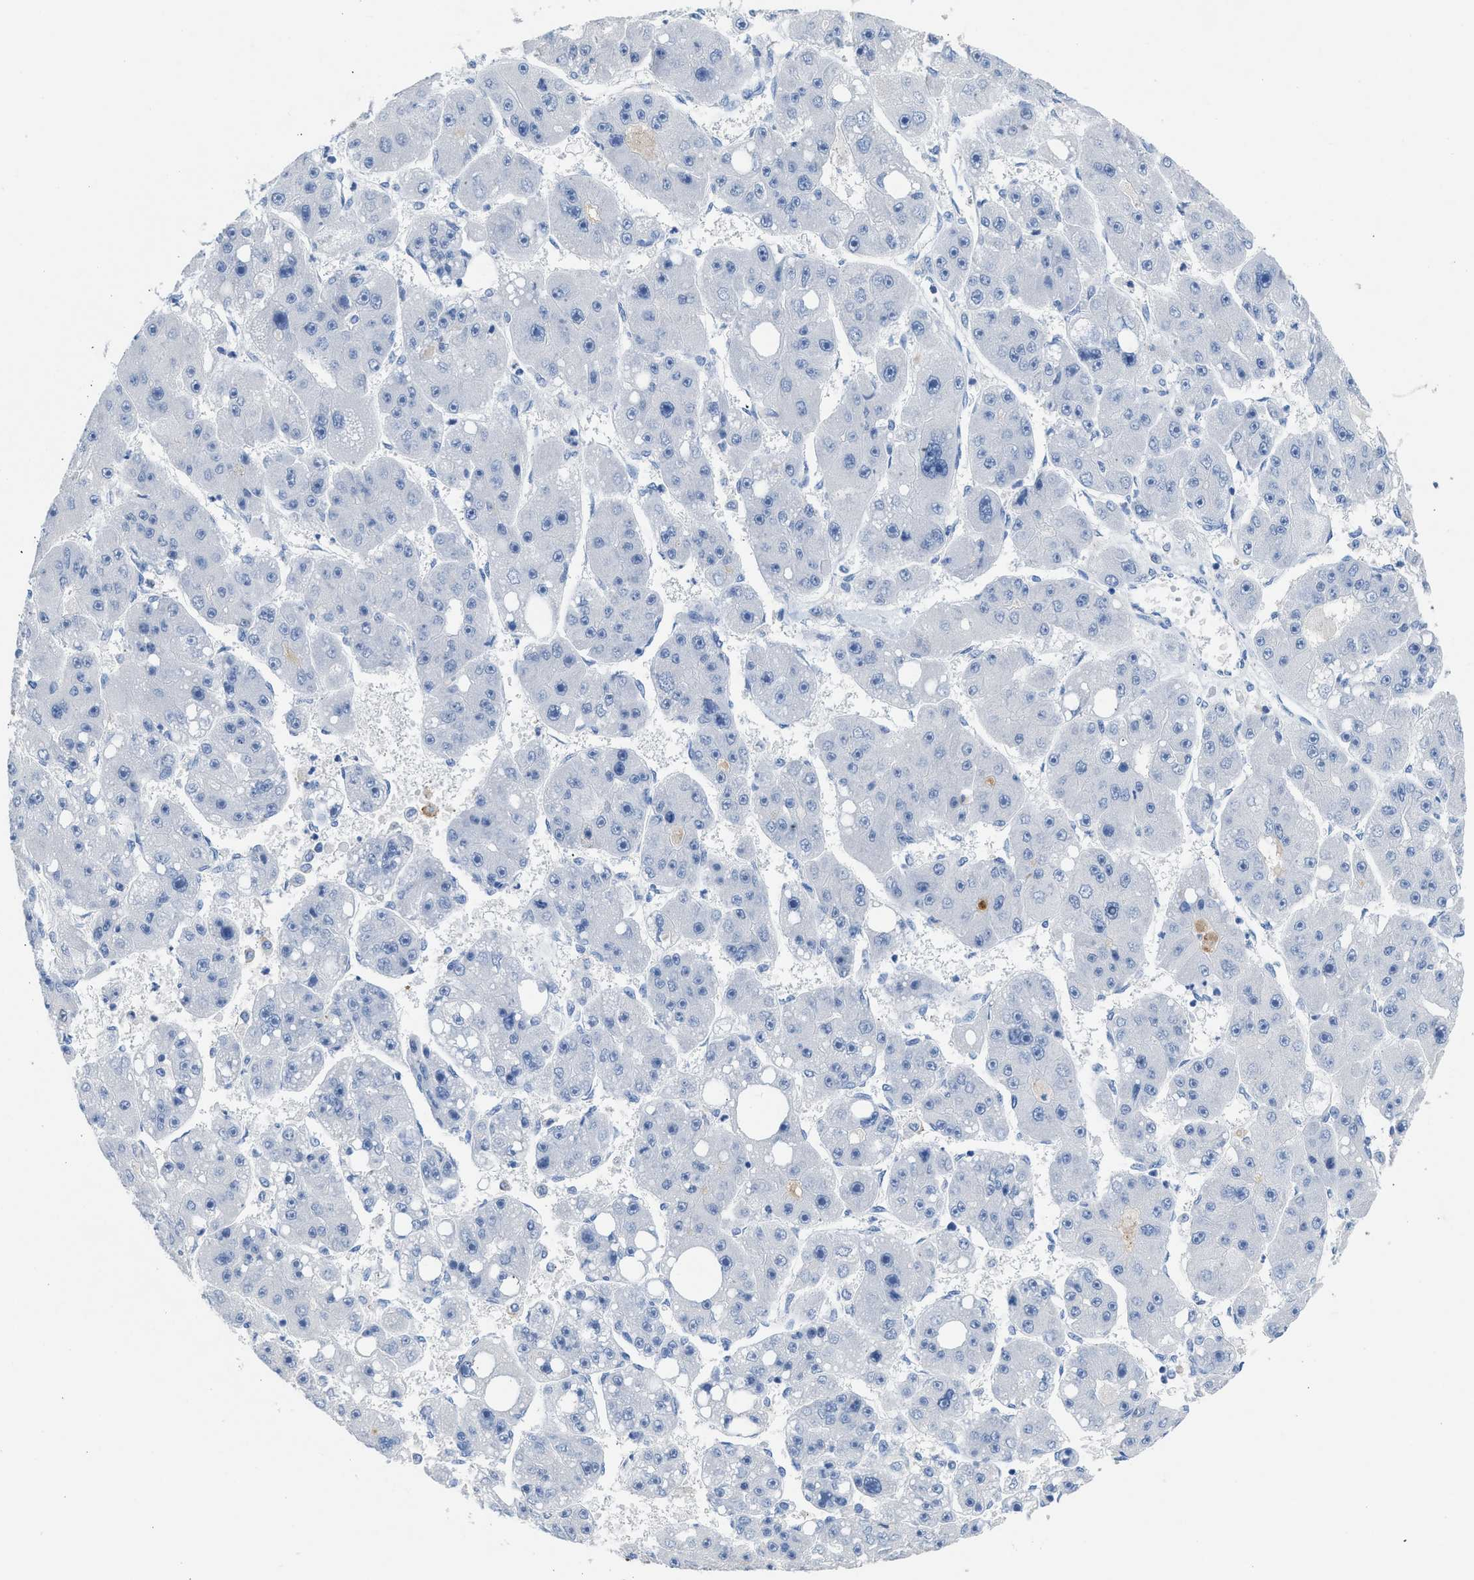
{"staining": {"intensity": "negative", "quantity": "none", "location": "none"}, "tissue": "liver cancer", "cell_type": "Tumor cells", "image_type": "cancer", "snomed": [{"axis": "morphology", "description": "Carcinoma, Hepatocellular, NOS"}, {"axis": "topography", "description": "Liver"}], "caption": "Immunohistochemistry (IHC) image of human liver hepatocellular carcinoma stained for a protein (brown), which demonstrates no positivity in tumor cells.", "gene": "LEF1", "patient": {"sex": "female", "age": 61}}